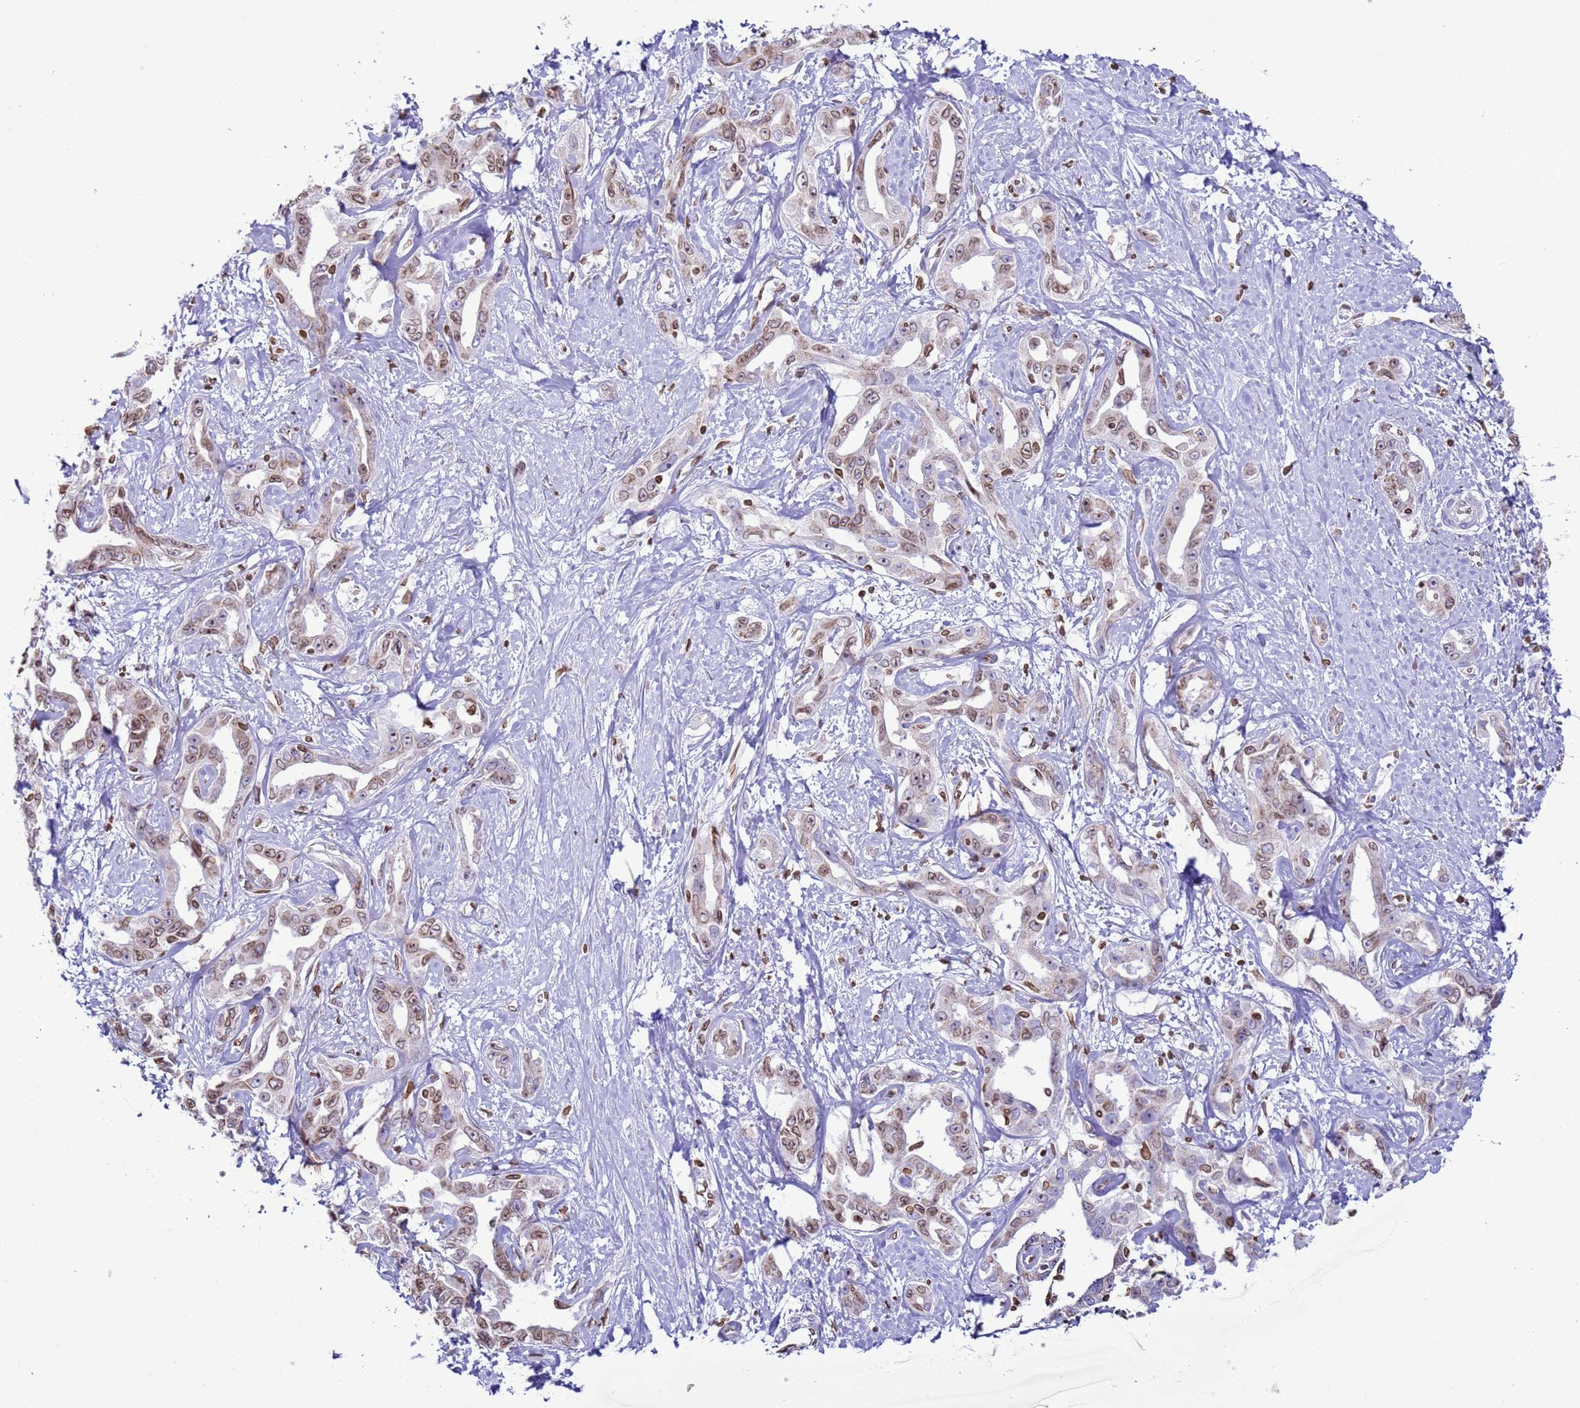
{"staining": {"intensity": "weak", "quantity": "25%-75%", "location": "cytoplasmic/membranous,nuclear"}, "tissue": "liver cancer", "cell_type": "Tumor cells", "image_type": "cancer", "snomed": [{"axis": "morphology", "description": "Cholangiocarcinoma"}, {"axis": "topography", "description": "Liver"}], "caption": "High-magnification brightfield microscopy of liver cancer stained with DAB (brown) and counterstained with hematoxylin (blue). tumor cells exhibit weak cytoplasmic/membranous and nuclear positivity is seen in approximately25%-75% of cells.", "gene": "DHX37", "patient": {"sex": "male", "age": 59}}